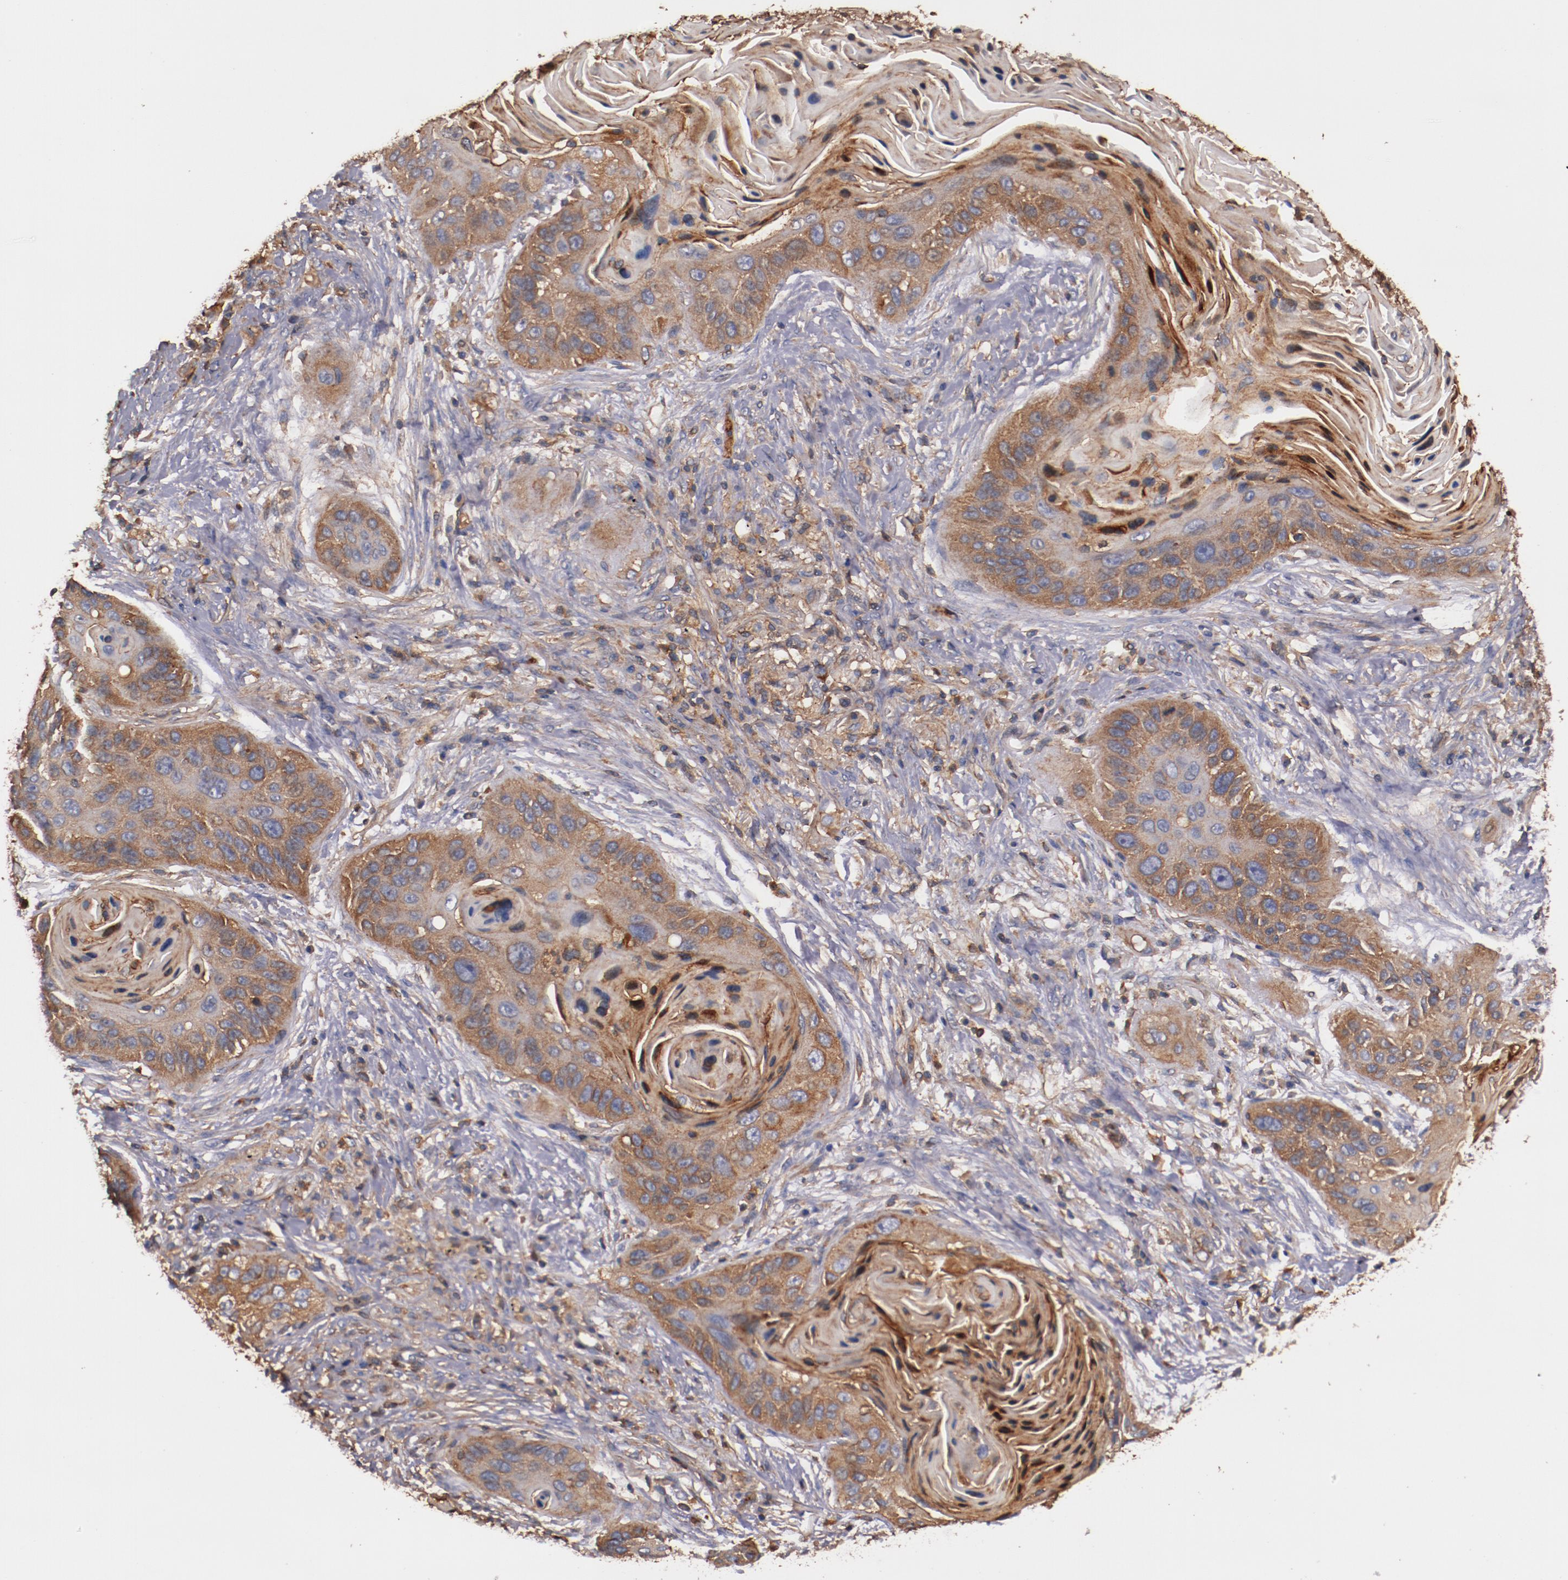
{"staining": {"intensity": "moderate", "quantity": "25%-75%", "location": "cytoplasmic/membranous"}, "tissue": "lung cancer", "cell_type": "Tumor cells", "image_type": "cancer", "snomed": [{"axis": "morphology", "description": "Squamous cell carcinoma, NOS"}, {"axis": "topography", "description": "Lung"}], "caption": "Immunohistochemistry histopathology image of neoplastic tissue: human squamous cell carcinoma (lung) stained using immunohistochemistry (IHC) displays medium levels of moderate protein expression localized specifically in the cytoplasmic/membranous of tumor cells, appearing as a cytoplasmic/membranous brown color.", "gene": "TMOD3", "patient": {"sex": "female", "age": 67}}